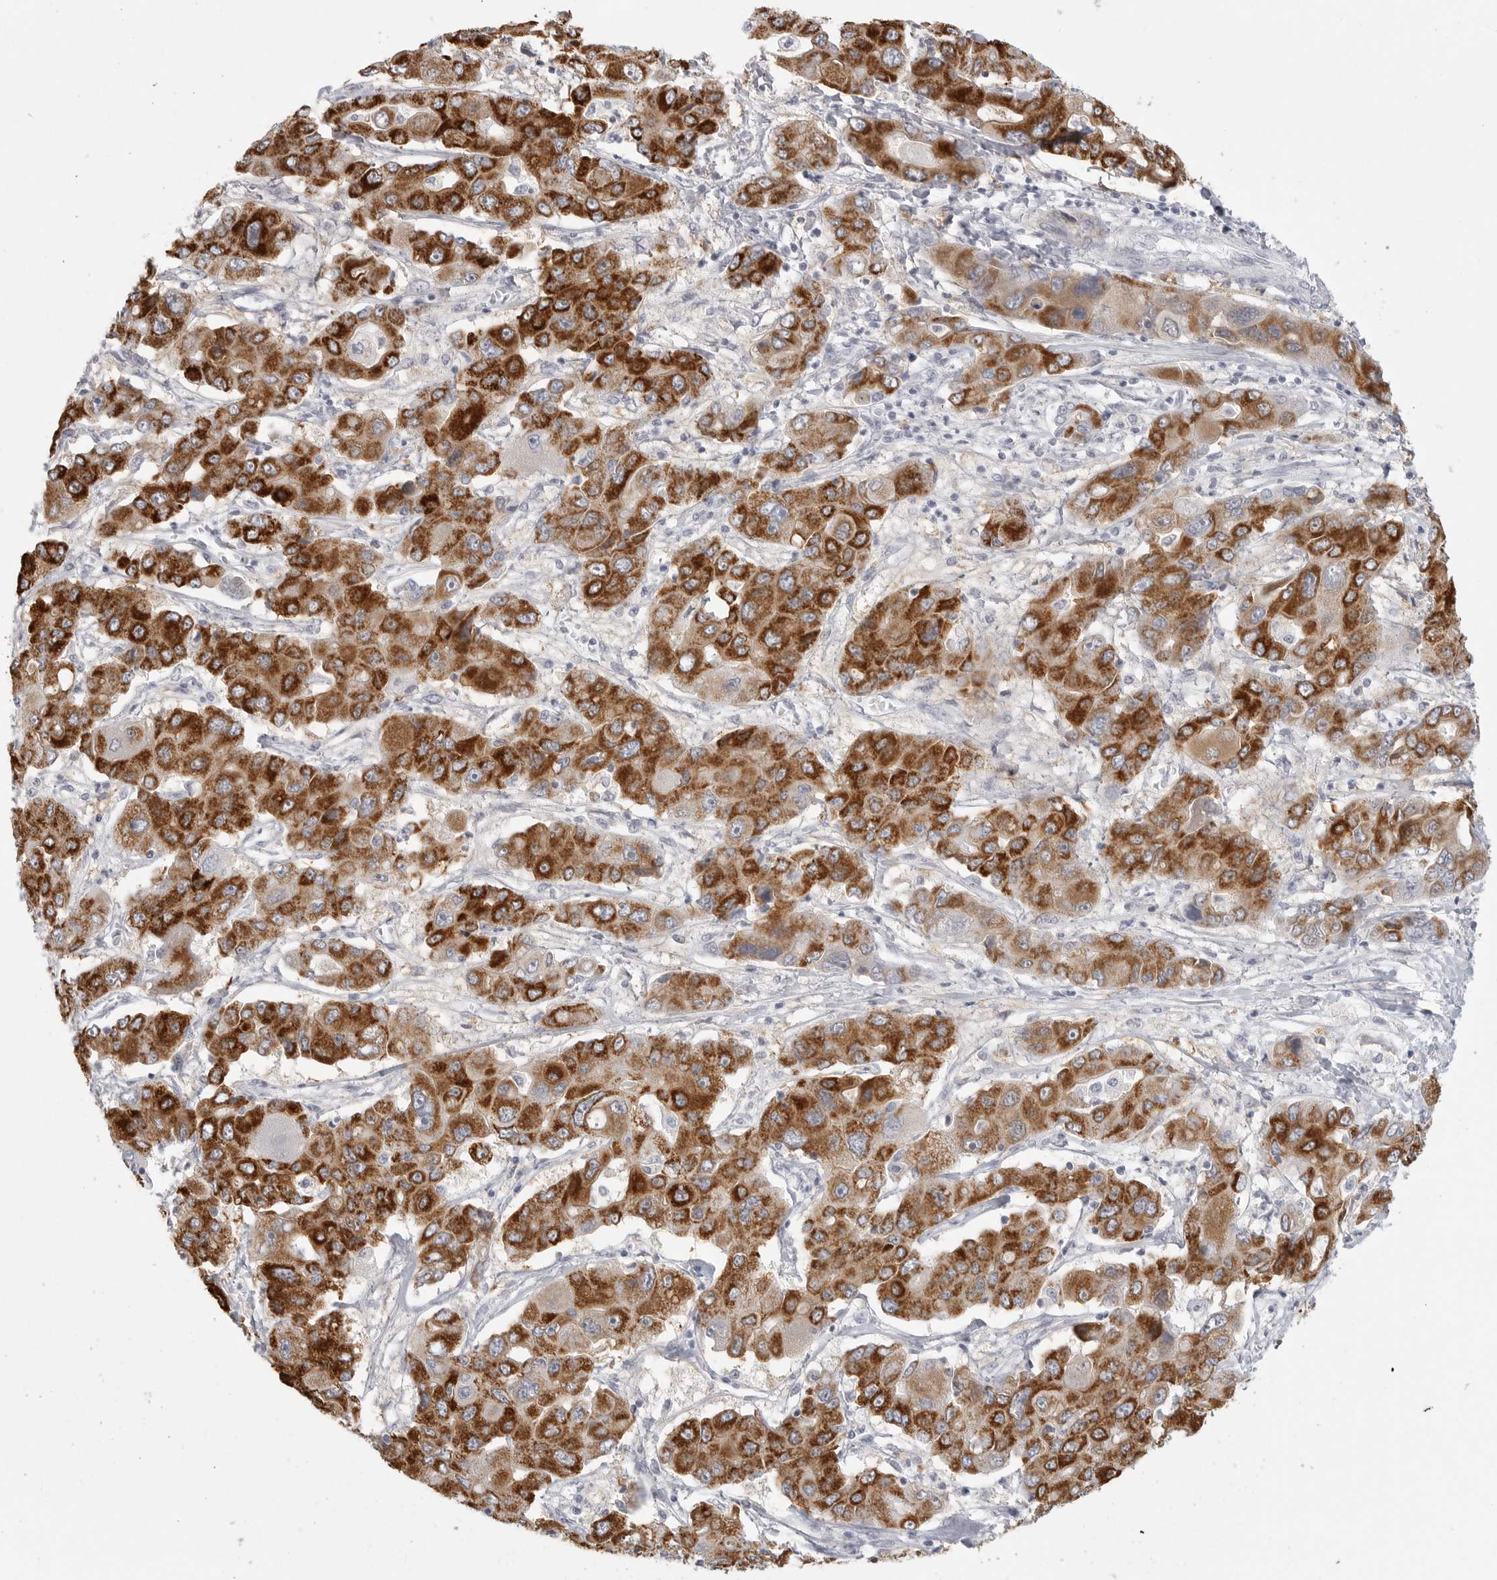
{"staining": {"intensity": "strong", "quantity": ">75%", "location": "cytoplasmic/membranous"}, "tissue": "liver cancer", "cell_type": "Tumor cells", "image_type": "cancer", "snomed": [{"axis": "morphology", "description": "Cholangiocarcinoma"}, {"axis": "topography", "description": "Liver"}], "caption": "IHC photomicrograph of neoplastic tissue: human liver cancer (cholangiocarcinoma) stained using immunohistochemistry exhibits high levels of strong protein expression localized specifically in the cytoplasmic/membranous of tumor cells, appearing as a cytoplasmic/membranous brown color.", "gene": "HMGCS2", "patient": {"sex": "male", "age": 67}}